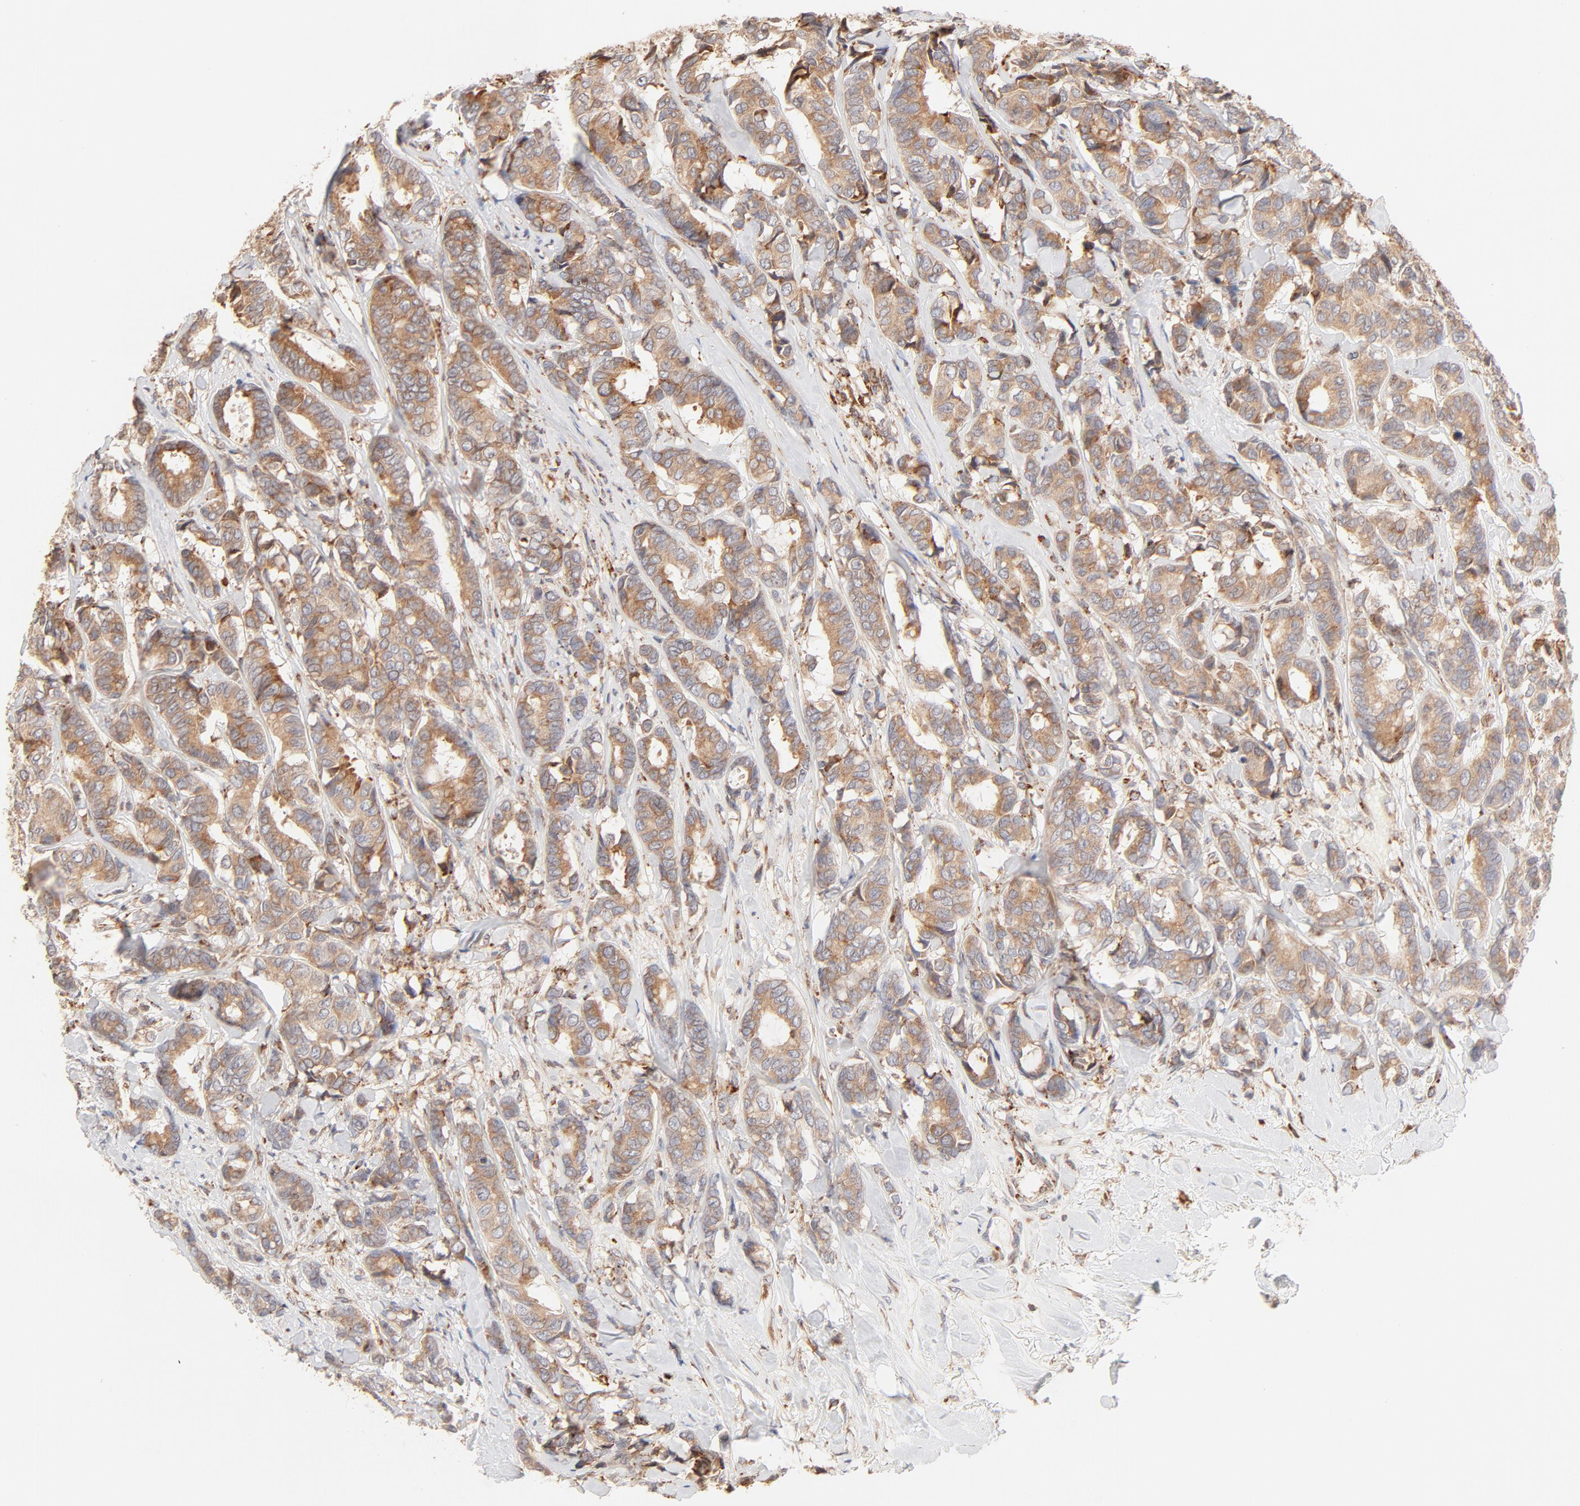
{"staining": {"intensity": "moderate", "quantity": ">75%", "location": "cytoplasmic/membranous"}, "tissue": "breast cancer", "cell_type": "Tumor cells", "image_type": "cancer", "snomed": [{"axis": "morphology", "description": "Duct carcinoma"}, {"axis": "topography", "description": "Breast"}], "caption": "Immunohistochemical staining of human breast cancer demonstrates medium levels of moderate cytoplasmic/membranous staining in approximately >75% of tumor cells. (DAB (3,3'-diaminobenzidine) IHC with brightfield microscopy, high magnification).", "gene": "PARP12", "patient": {"sex": "female", "age": 87}}